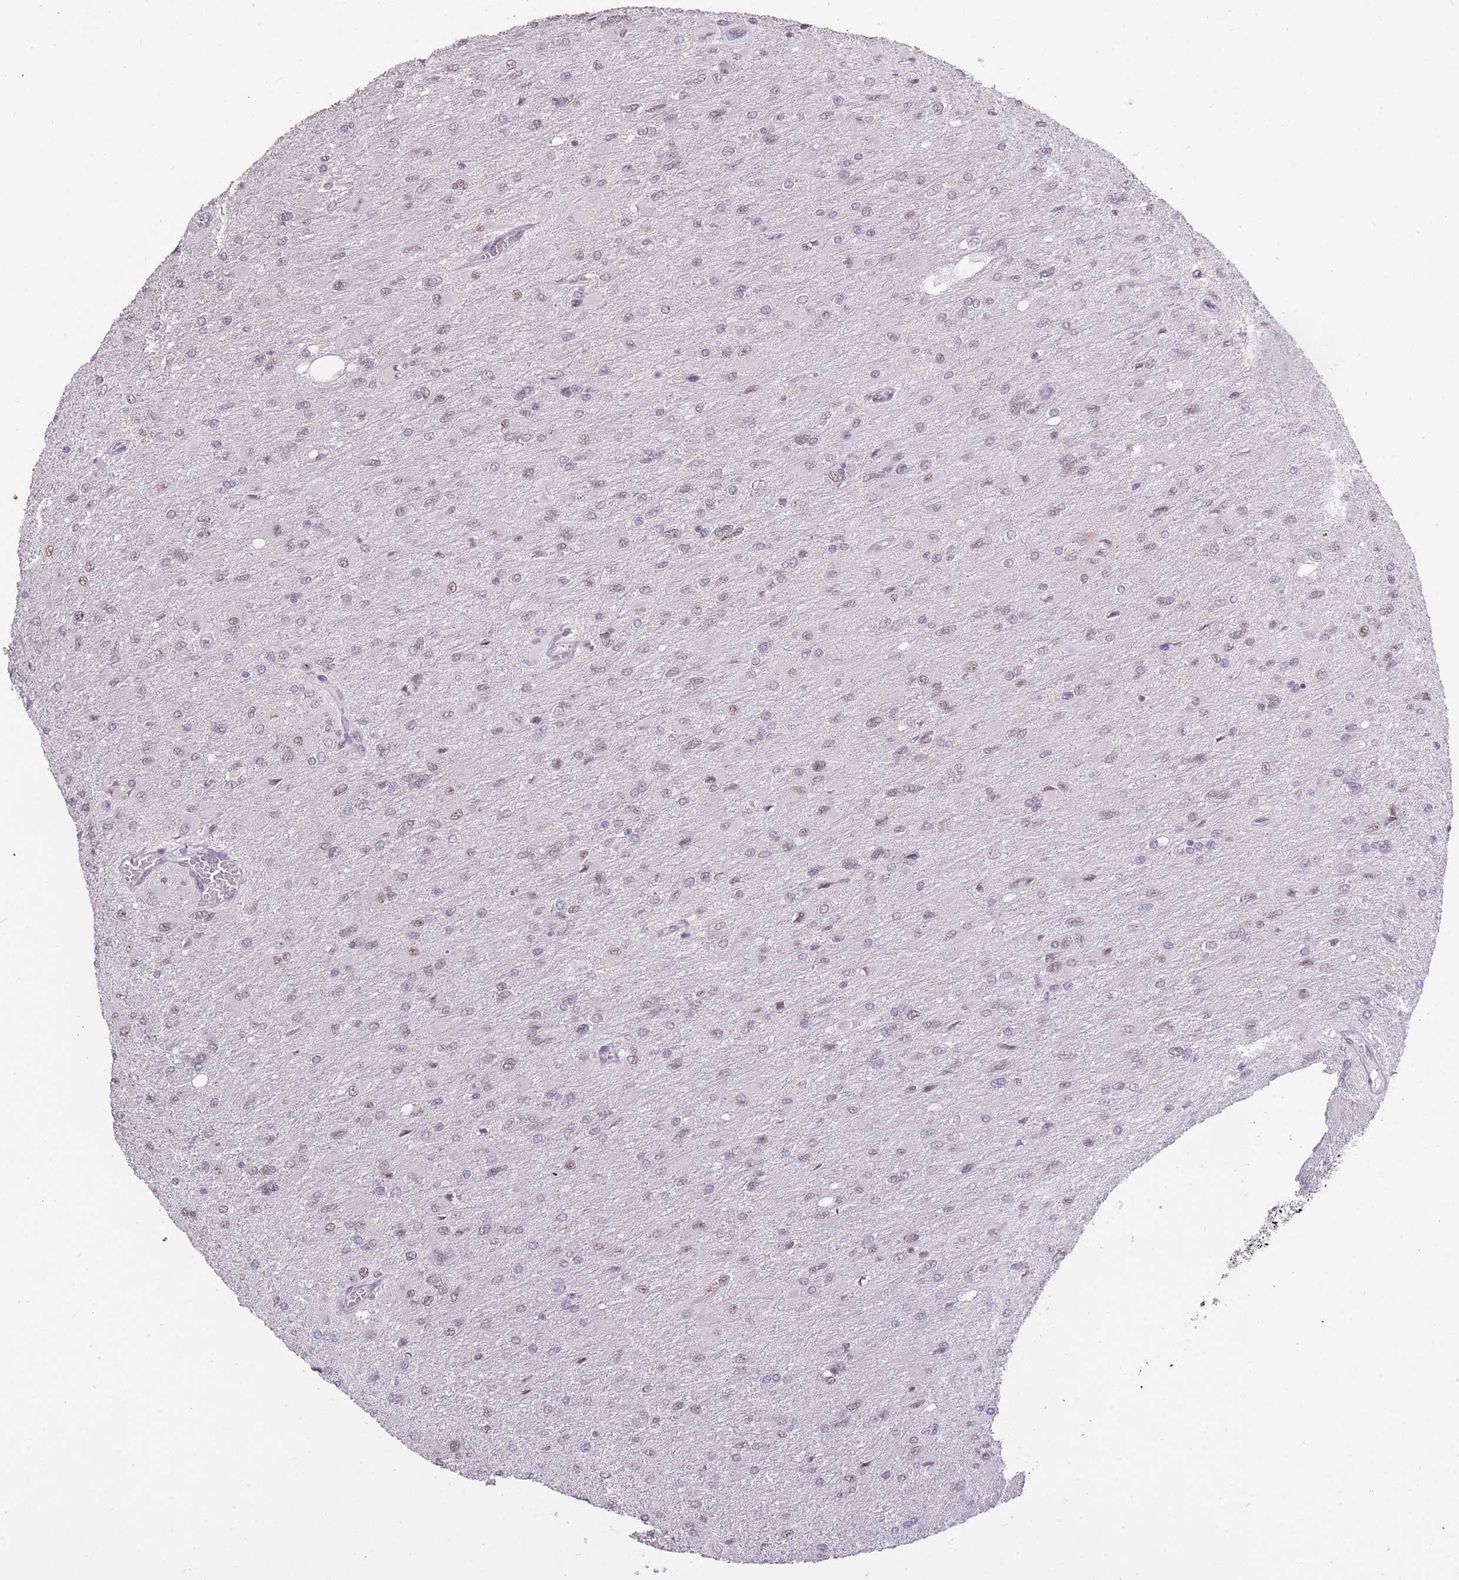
{"staining": {"intensity": "weak", "quantity": "<25%", "location": "nuclear"}, "tissue": "glioma", "cell_type": "Tumor cells", "image_type": "cancer", "snomed": [{"axis": "morphology", "description": "Glioma, malignant, High grade"}, {"axis": "topography", "description": "Cerebral cortex"}], "caption": "This is a micrograph of IHC staining of glioma, which shows no expression in tumor cells.", "gene": "HNRNPUL1", "patient": {"sex": "female", "age": 36}}